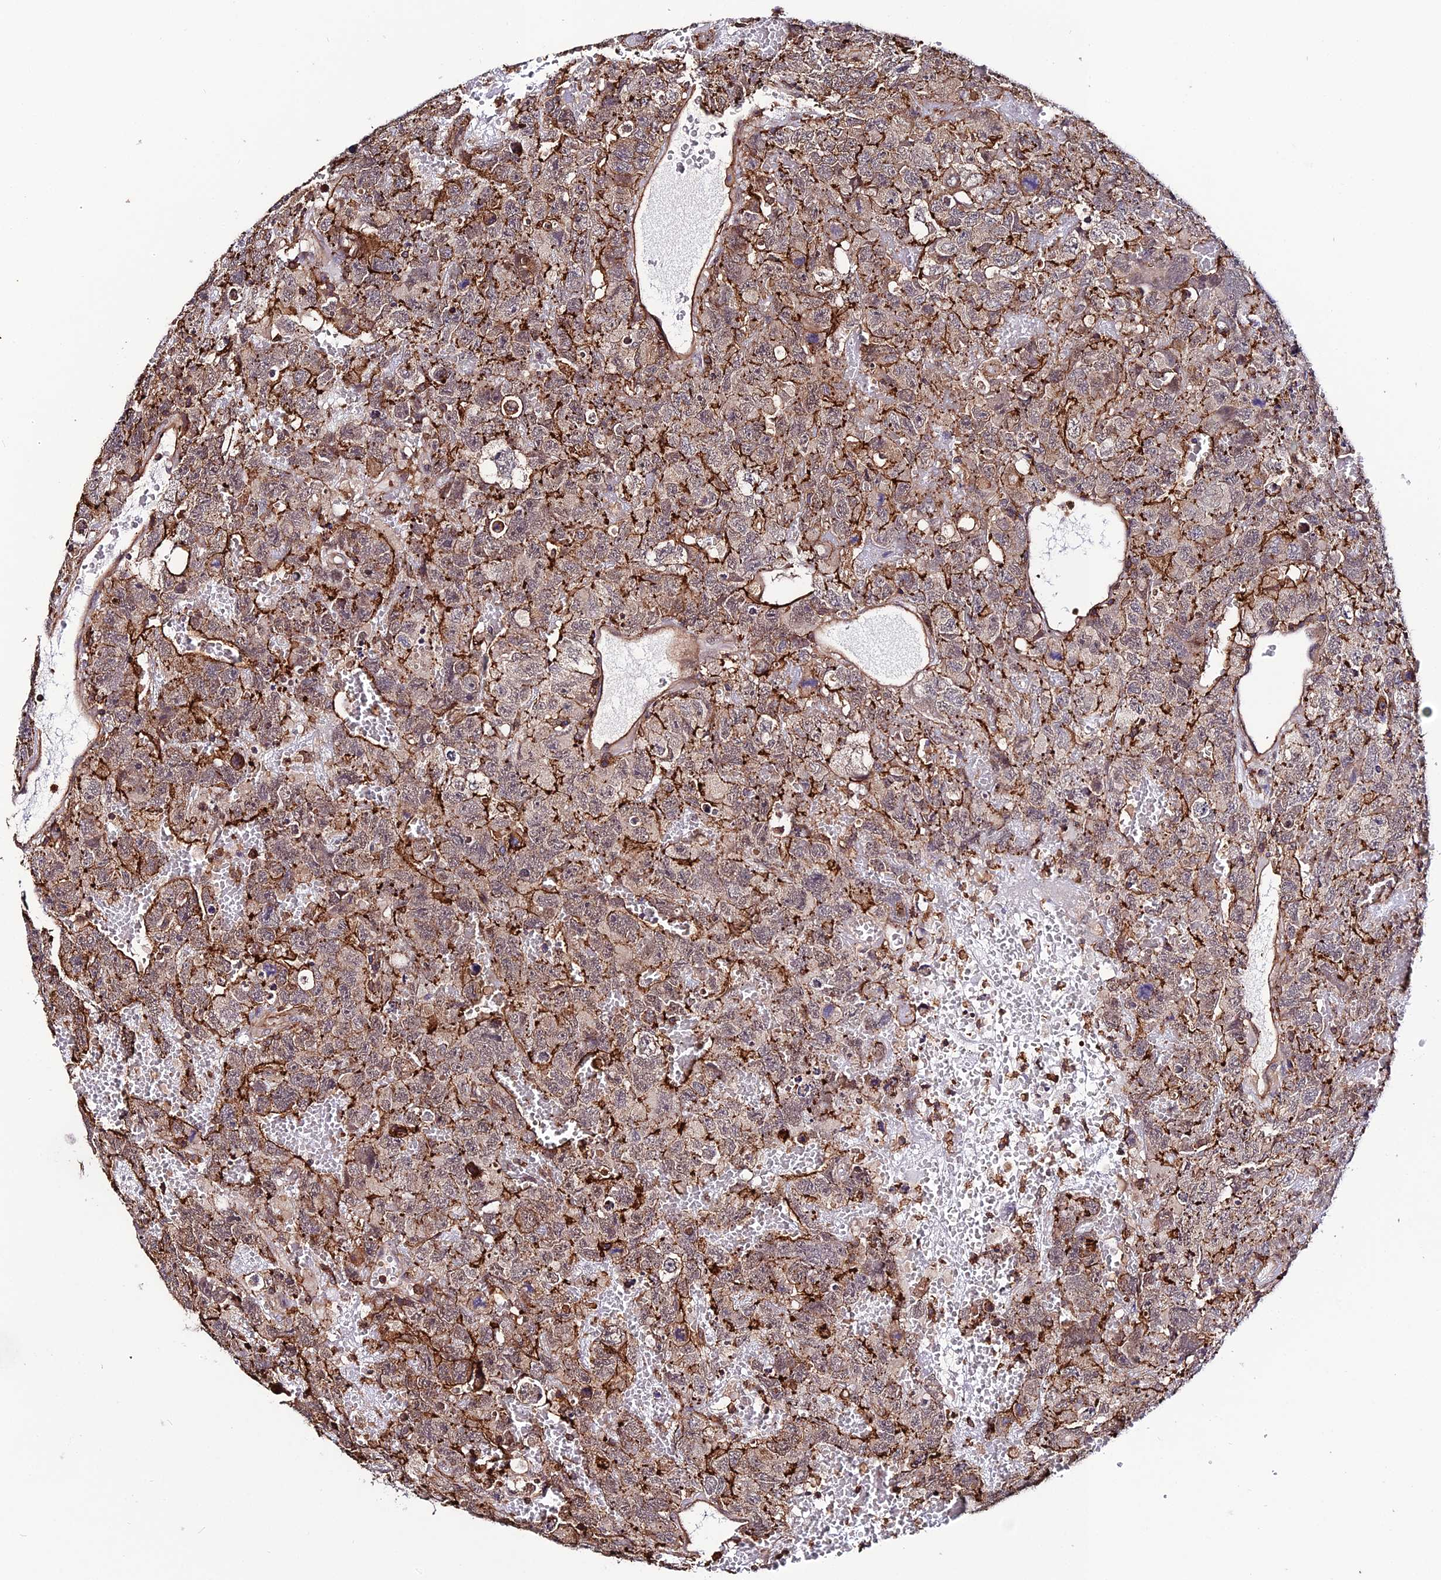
{"staining": {"intensity": "moderate", "quantity": ">75%", "location": "cytoplasmic/membranous"}, "tissue": "testis cancer", "cell_type": "Tumor cells", "image_type": "cancer", "snomed": [{"axis": "morphology", "description": "Carcinoma, Embryonal, NOS"}, {"axis": "topography", "description": "Testis"}], "caption": "Embryonal carcinoma (testis) stained for a protein (brown) shows moderate cytoplasmic/membranous positive positivity in about >75% of tumor cells.", "gene": "USP17L15", "patient": {"sex": "male", "age": 45}}